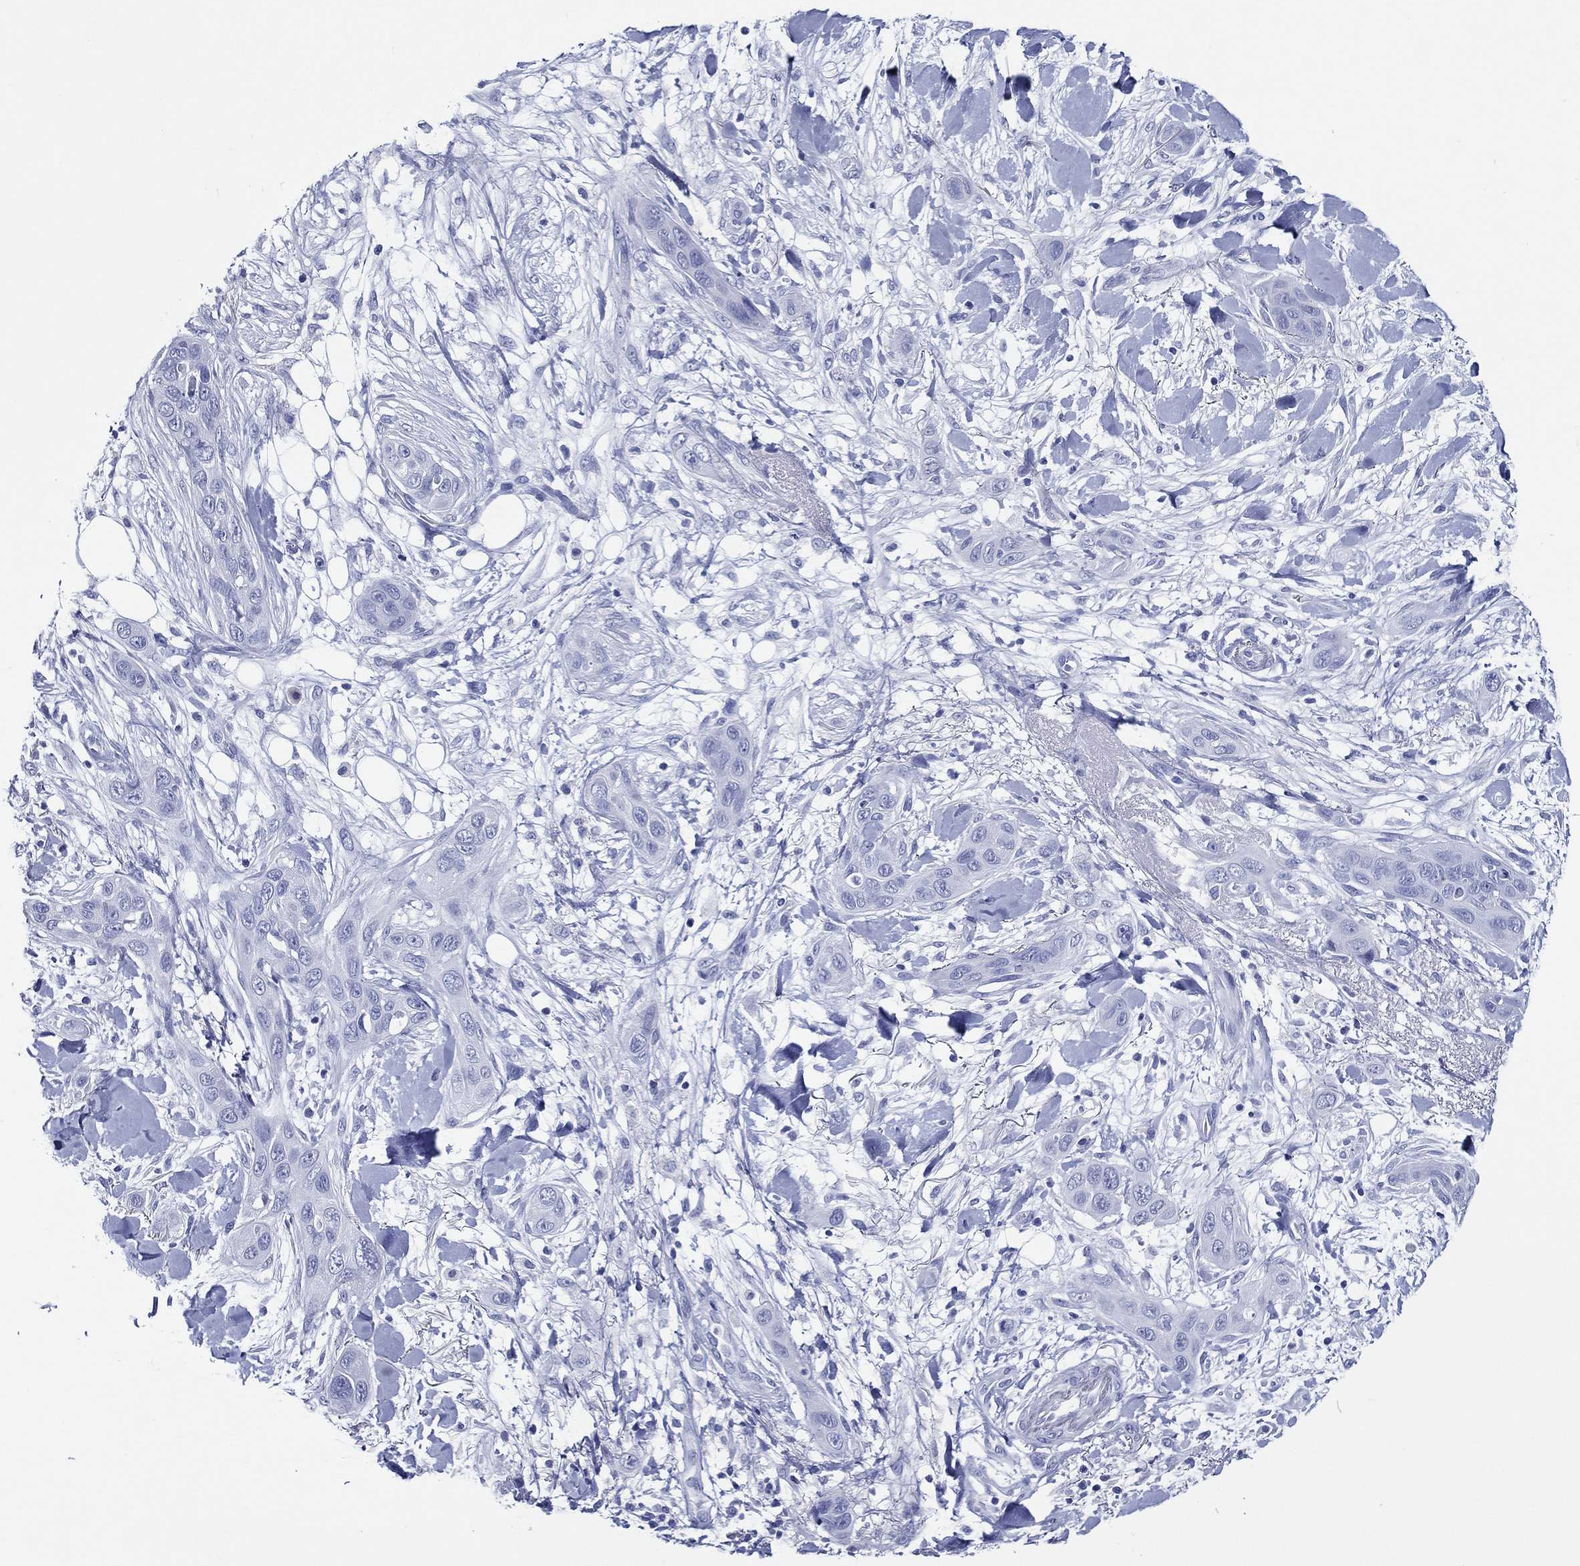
{"staining": {"intensity": "negative", "quantity": "none", "location": "none"}, "tissue": "skin cancer", "cell_type": "Tumor cells", "image_type": "cancer", "snomed": [{"axis": "morphology", "description": "Squamous cell carcinoma, NOS"}, {"axis": "topography", "description": "Skin"}], "caption": "IHC of human skin cancer (squamous cell carcinoma) shows no expression in tumor cells.", "gene": "ACE2", "patient": {"sex": "male", "age": 78}}